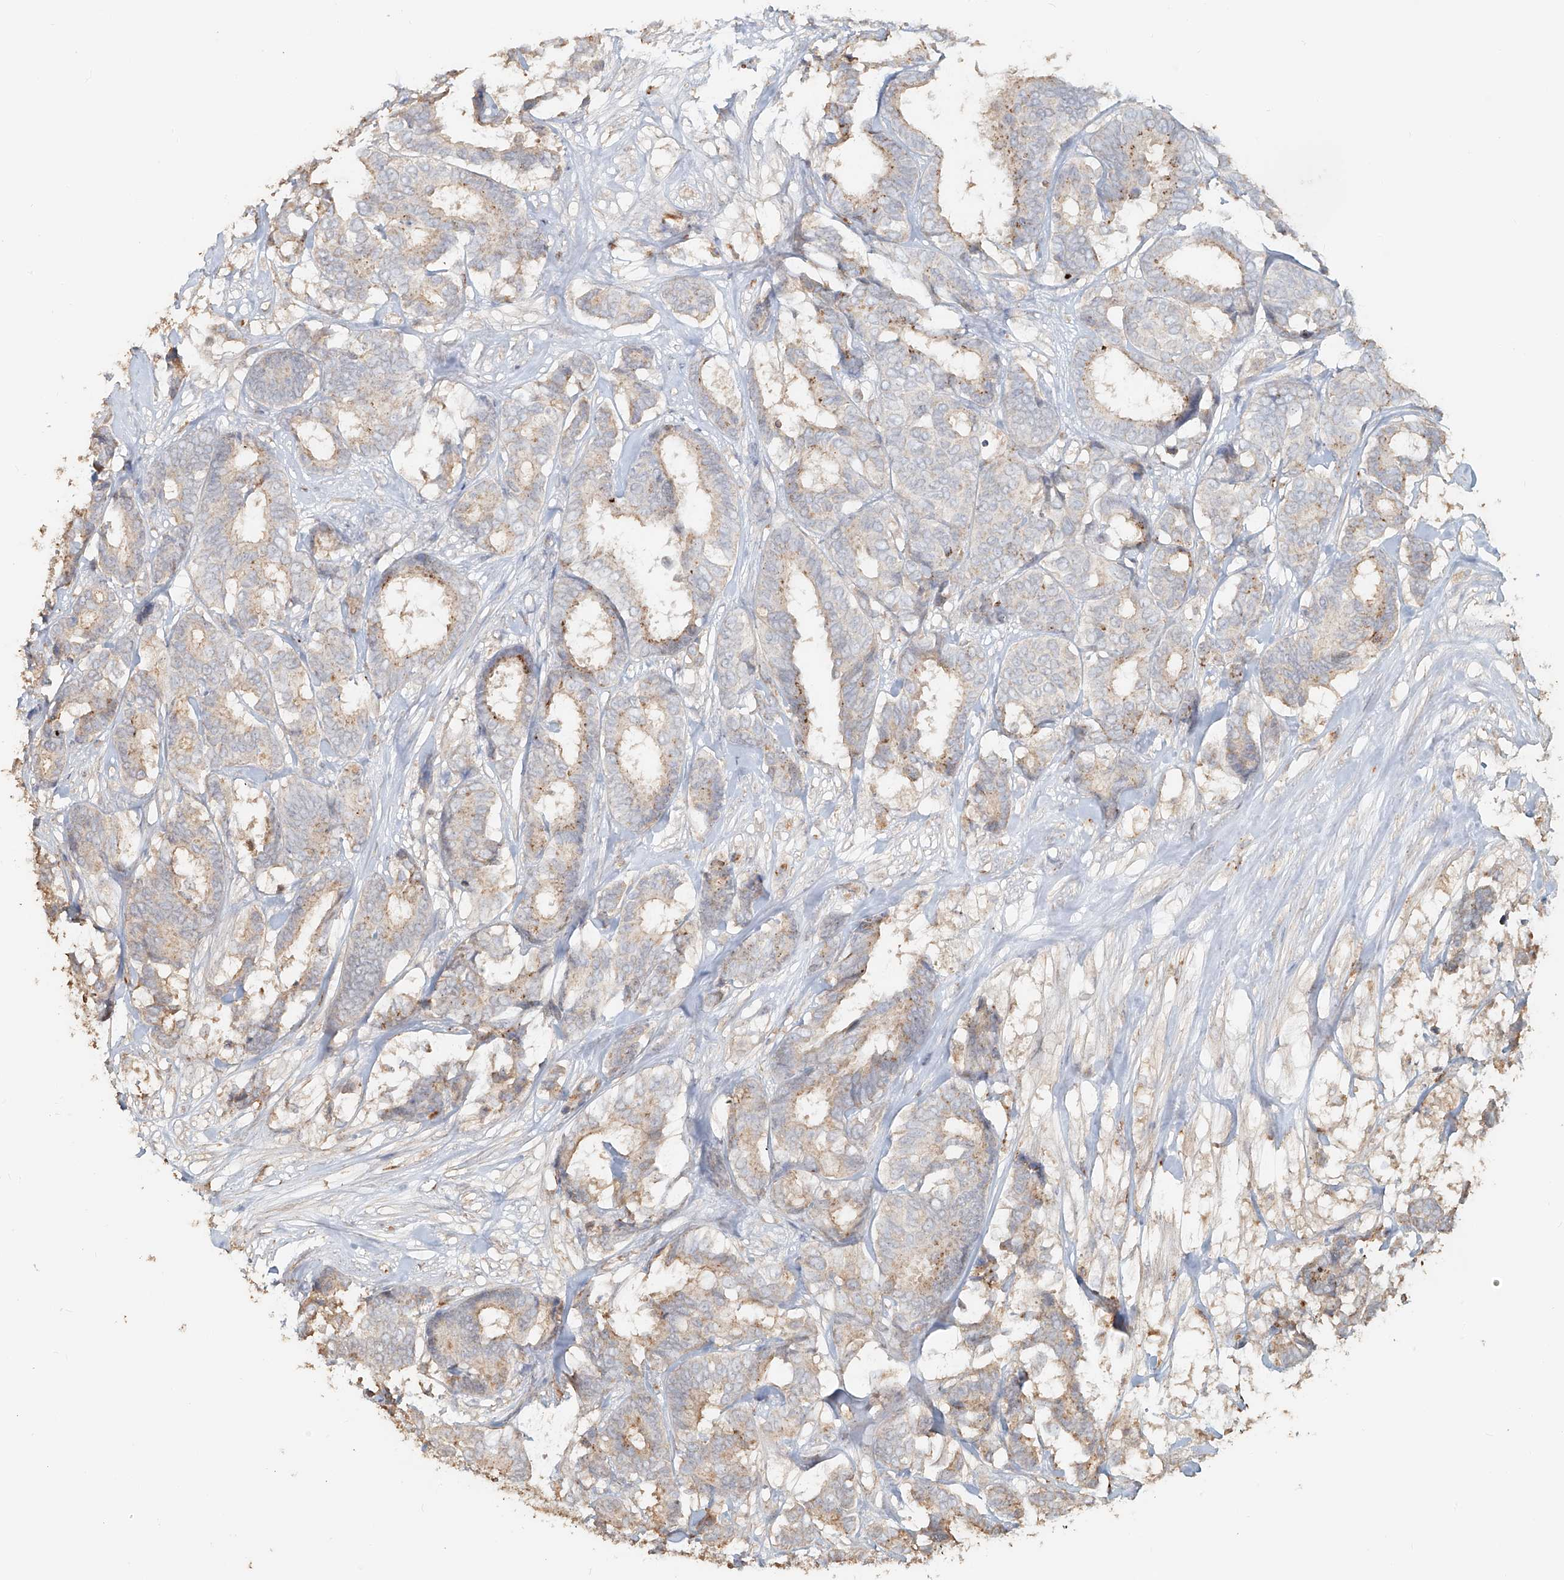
{"staining": {"intensity": "weak", "quantity": "<25%", "location": "cytoplasmic/membranous"}, "tissue": "breast cancer", "cell_type": "Tumor cells", "image_type": "cancer", "snomed": [{"axis": "morphology", "description": "Duct carcinoma"}, {"axis": "topography", "description": "Breast"}], "caption": "Immunohistochemical staining of breast intraductal carcinoma shows no significant positivity in tumor cells.", "gene": "NPHS1", "patient": {"sex": "female", "age": 87}}